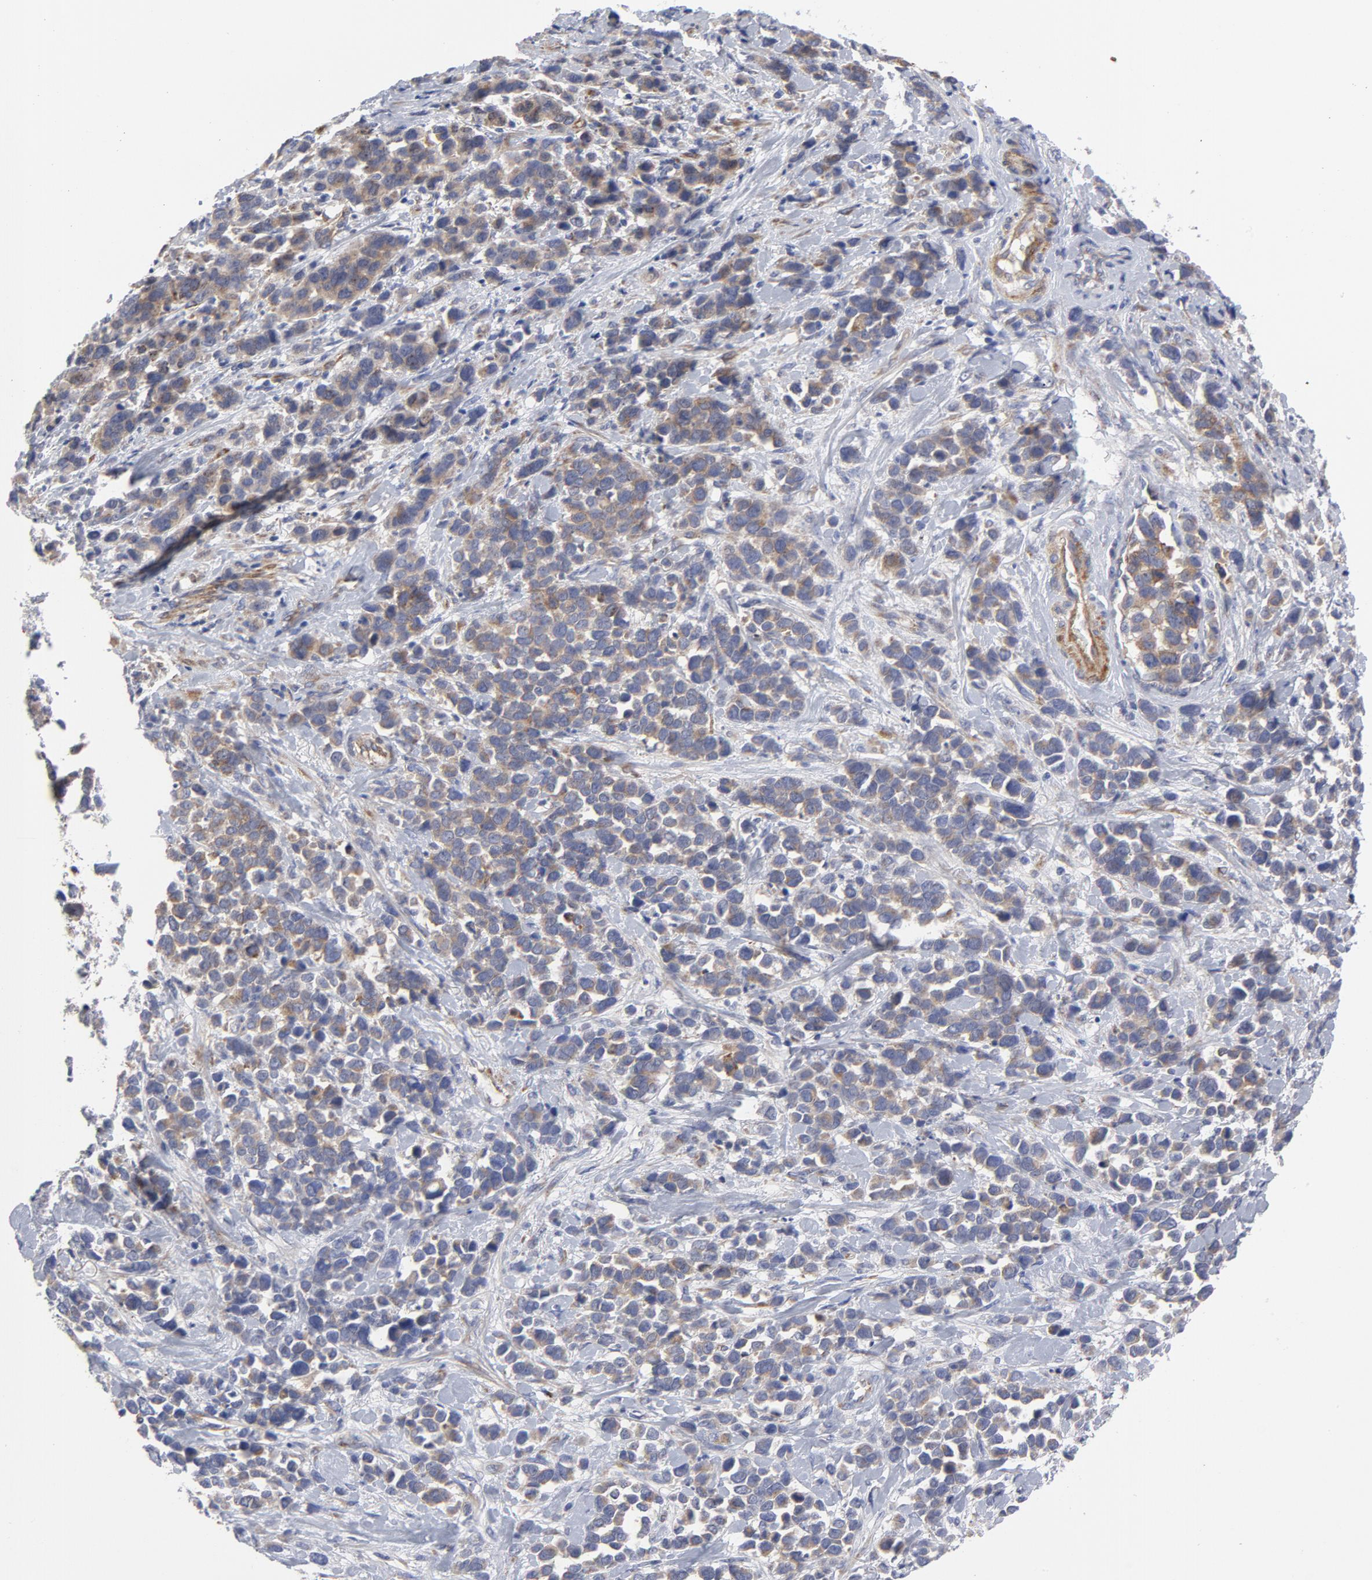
{"staining": {"intensity": "weak", "quantity": ">75%", "location": "cytoplasmic/membranous"}, "tissue": "stomach cancer", "cell_type": "Tumor cells", "image_type": "cancer", "snomed": [{"axis": "morphology", "description": "Adenocarcinoma, NOS"}, {"axis": "topography", "description": "Stomach, upper"}], "caption": "Stomach cancer (adenocarcinoma) was stained to show a protein in brown. There is low levels of weak cytoplasmic/membranous expression in approximately >75% of tumor cells. The staining was performed using DAB (3,3'-diaminobenzidine), with brown indicating positive protein expression. Nuclei are stained blue with hematoxylin.", "gene": "RAPGEF3", "patient": {"sex": "male", "age": 71}}